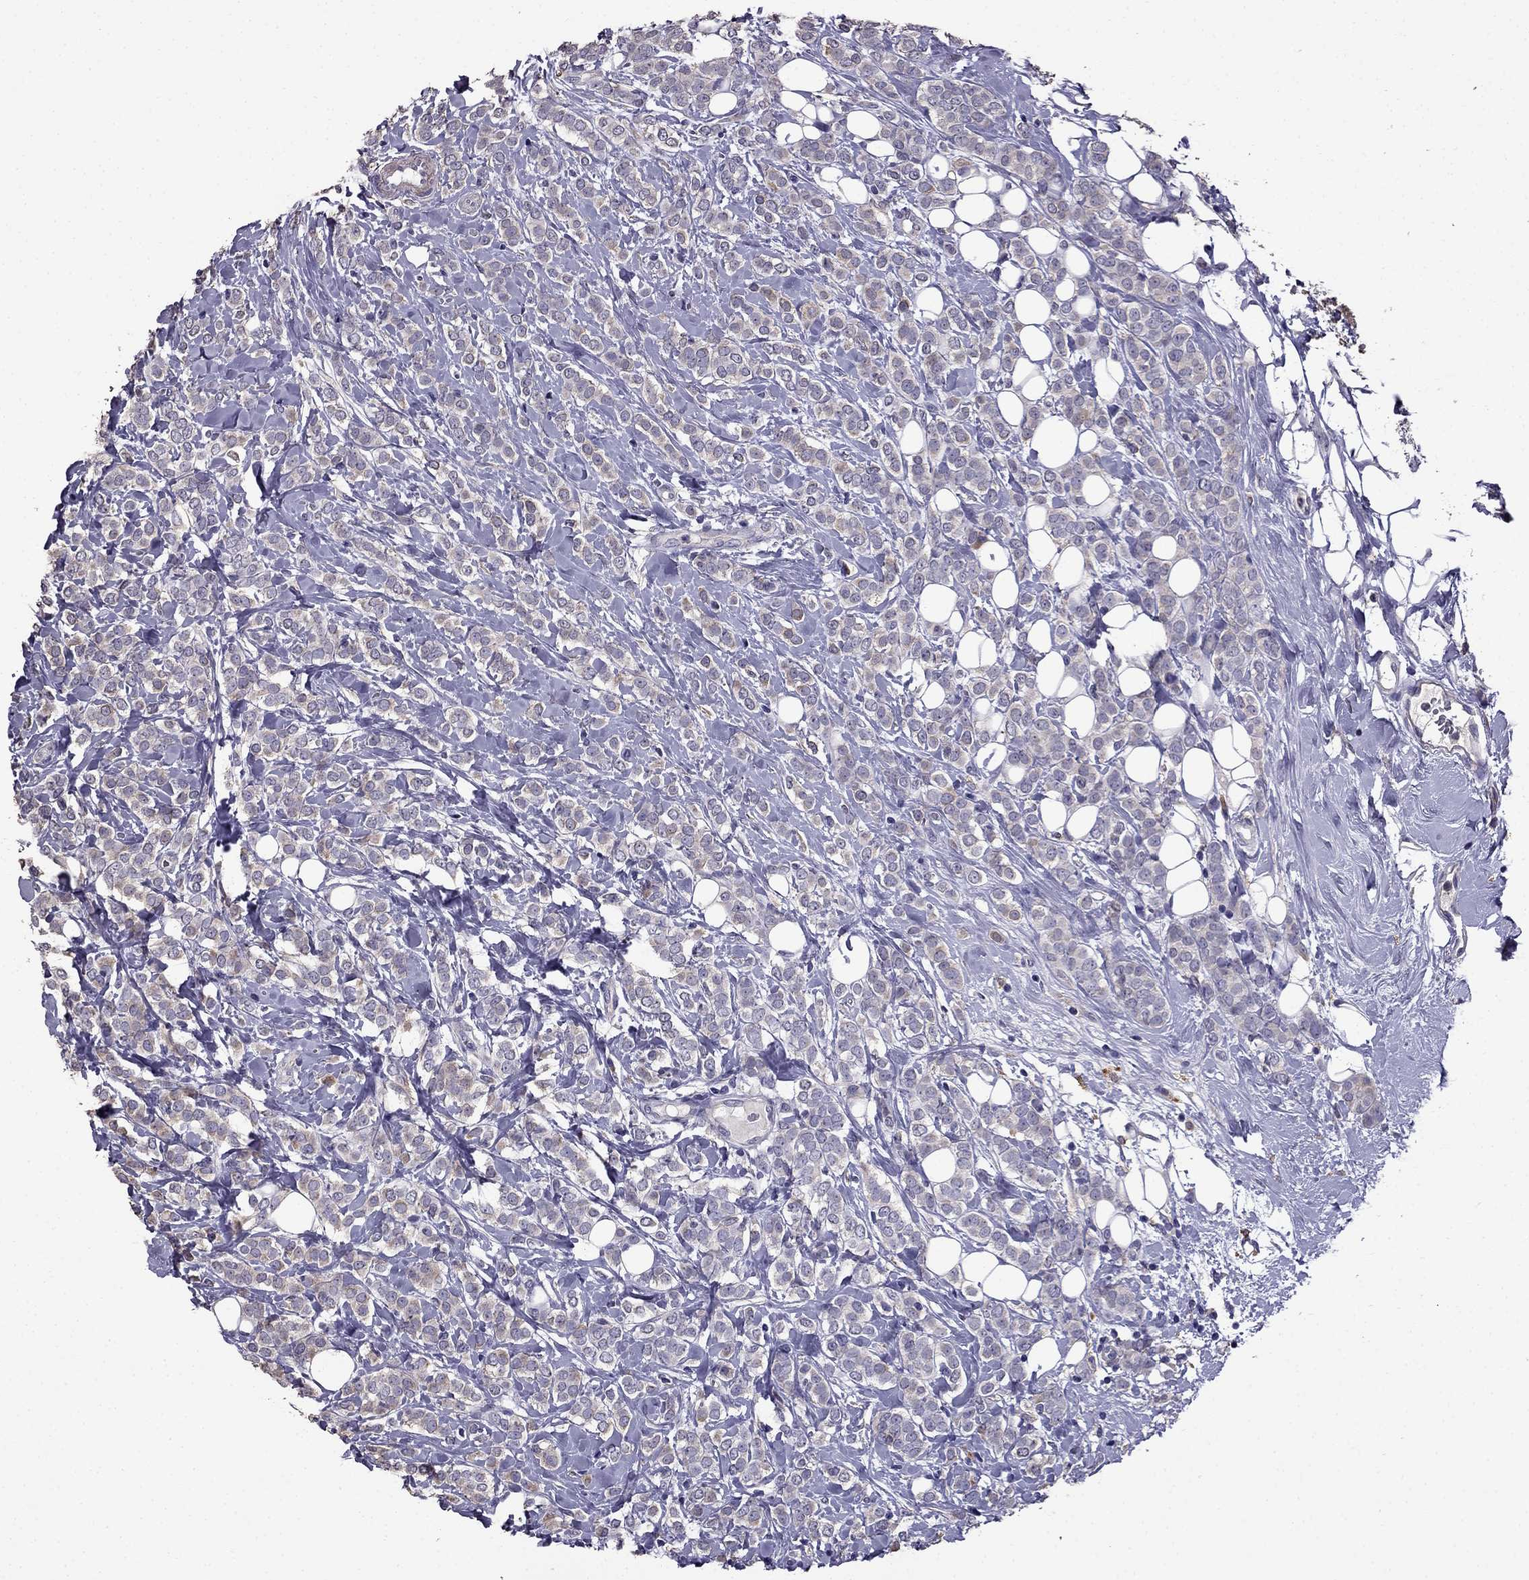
{"staining": {"intensity": "weak", "quantity": "<25%", "location": "cytoplasmic/membranous"}, "tissue": "breast cancer", "cell_type": "Tumor cells", "image_type": "cancer", "snomed": [{"axis": "morphology", "description": "Lobular carcinoma"}, {"axis": "topography", "description": "Breast"}], "caption": "High magnification brightfield microscopy of breast cancer stained with DAB (brown) and counterstained with hematoxylin (blue): tumor cells show no significant expression. (Brightfield microscopy of DAB (3,3'-diaminobenzidine) immunohistochemistry (IHC) at high magnification).", "gene": "CDH9", "patient": {"sex": "female", "age": 49}}